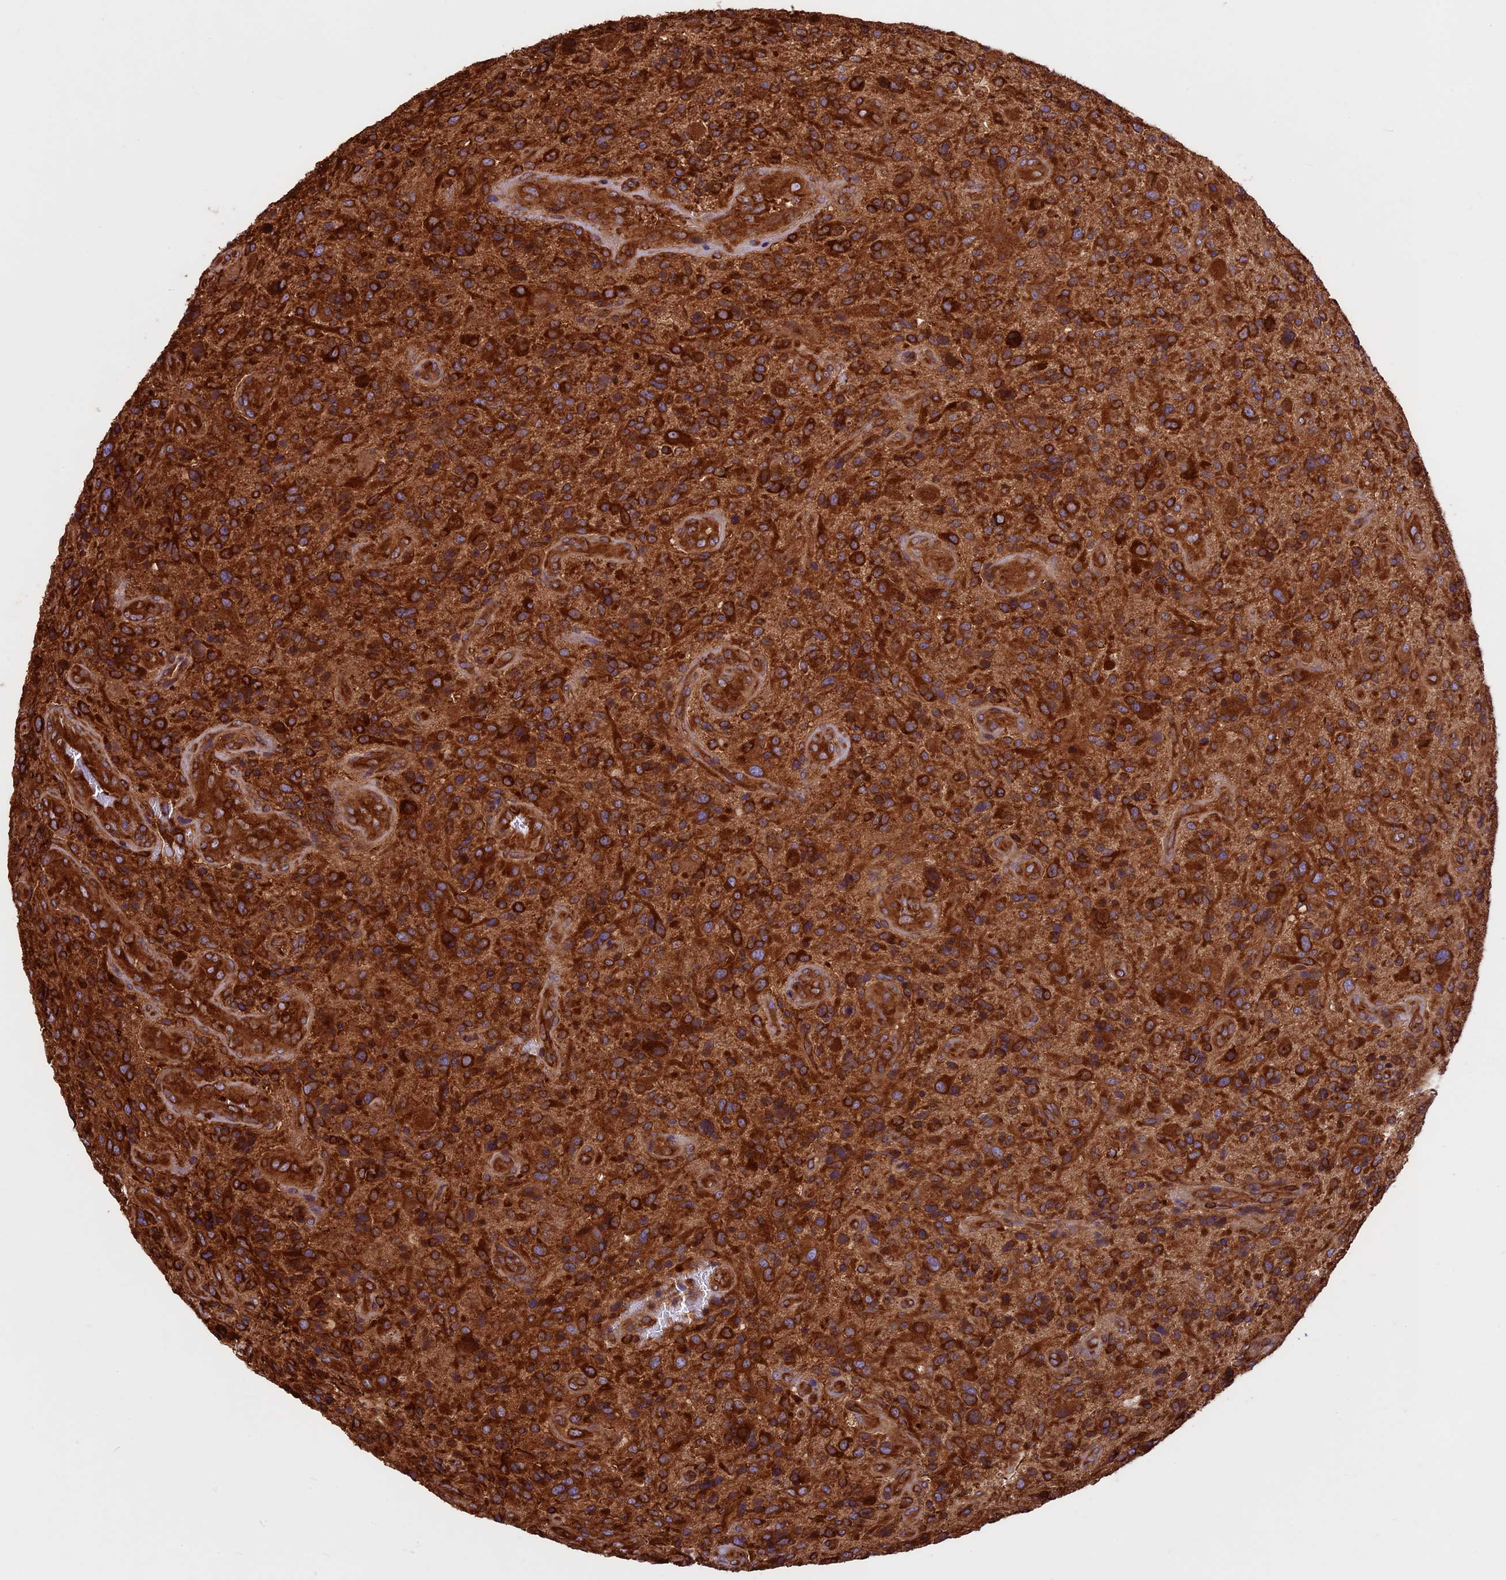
{"staining": {"intensity": "strong", "quantity": ">75%", "location": "cytoplasmic/membranous"}, "tissue": "glioma", "cell_type": "Tumor cells", "image_type": "cancer", "snomed": [{"axis": "morphology", "description": "Glioma, malignant, High grade"}, {"axis": "topography", "description": "Brain"}], "caption": "Malignant high-grade glioma tissue exhibits strong cytoplasmic/membranous expression in approximately >75% of tumor cells The staining was performed using DAB, with brown indicating positive protein expression. Nuclei are stained blue with hematoxylin.", "gene": "KARS1", "patient": {"sex": "male", "age": 47}}